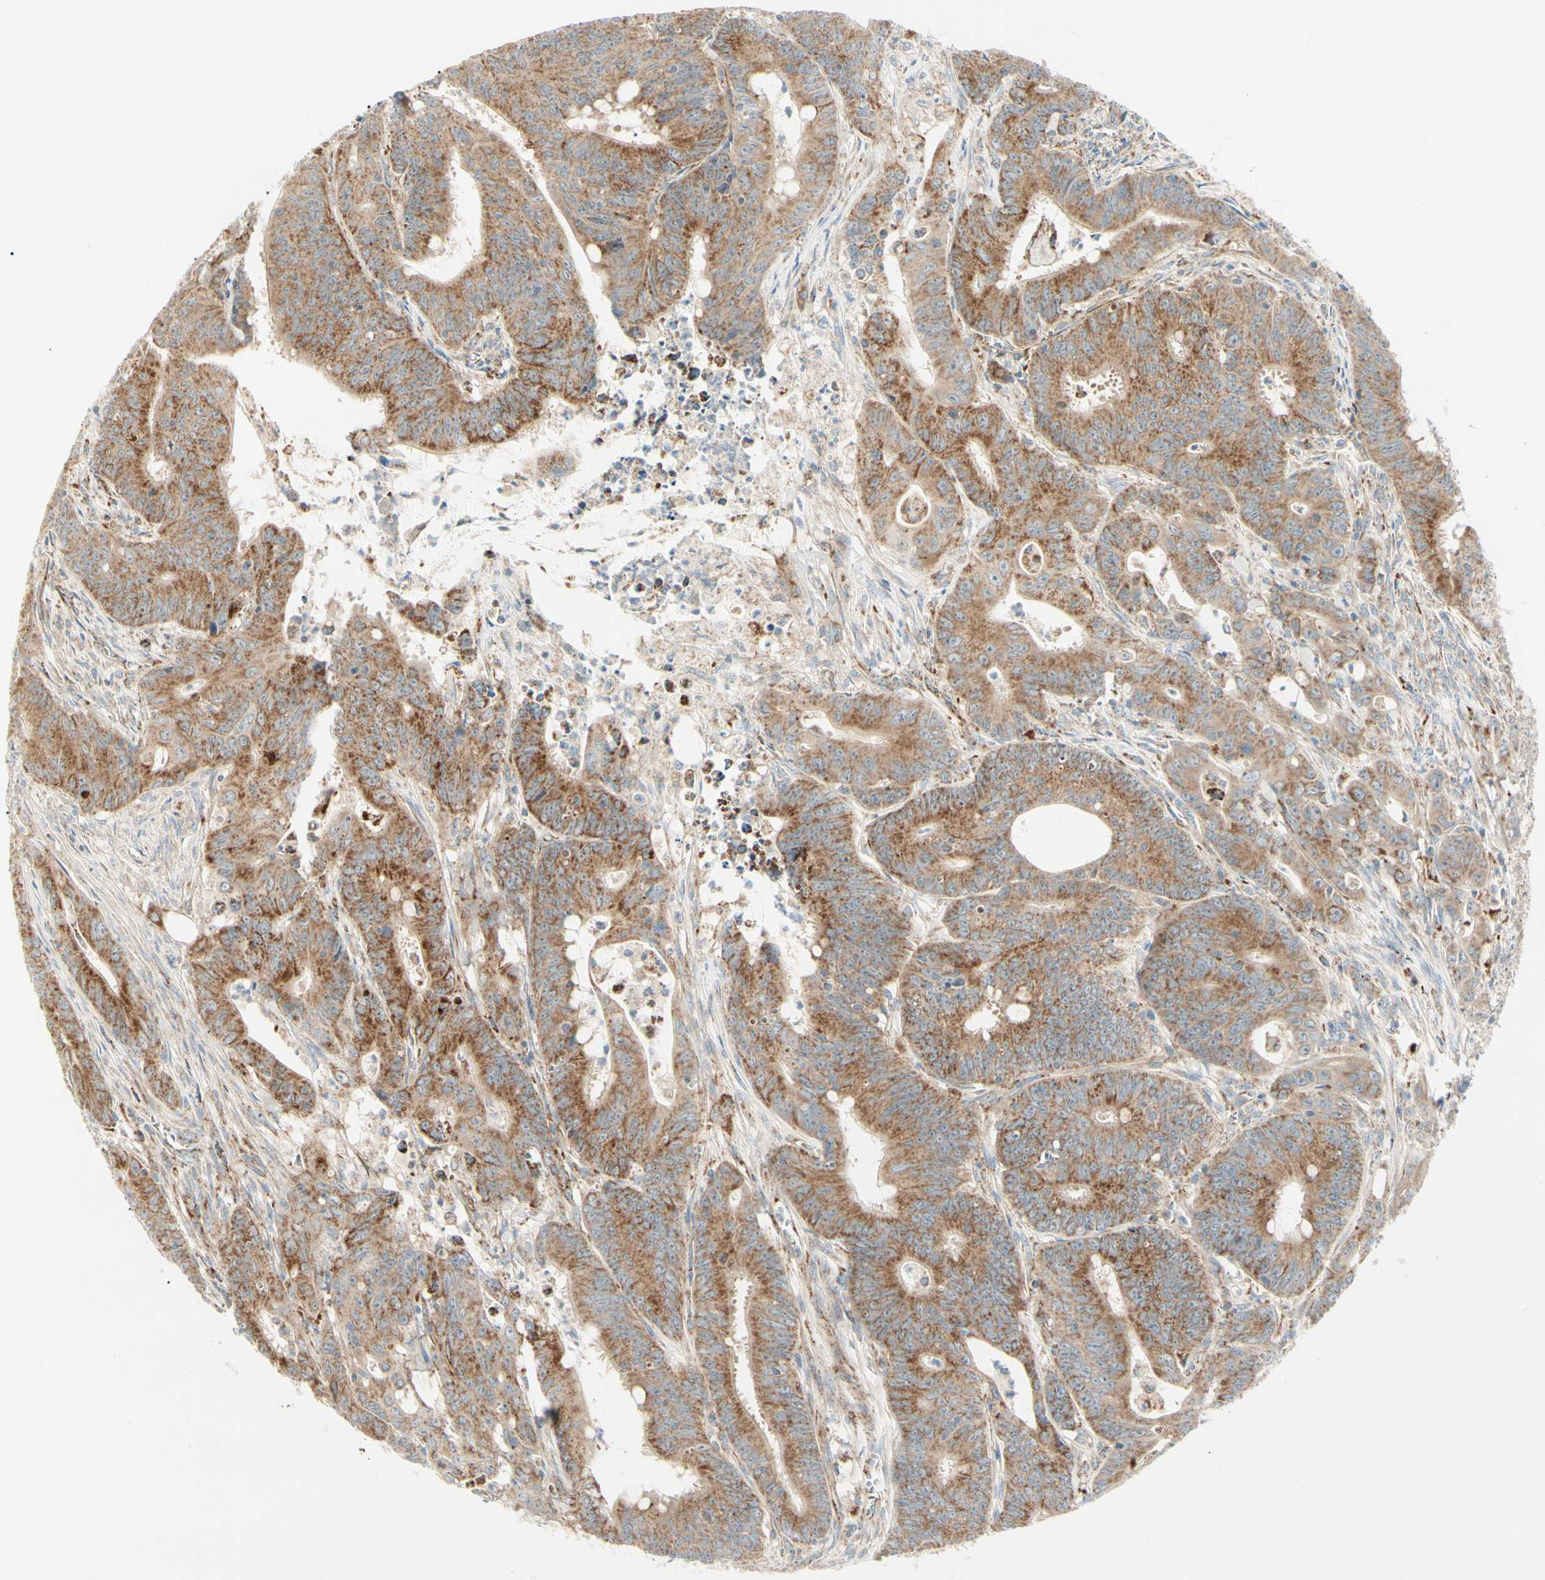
{"staining": {"intensity": "strong", "quantity": ">75%", "location": "cytoplasmic/membranous"}, "tissue": "colorectal cancer", "cell_type": "Tumor cells", "image_type": "cancer", "snomed": [{"axis": "morphology", "description": "Adenocarcinoma, NOS"}, {"axis": "topography", "description": "Colon"}], "caption": "Adenocarcinoma (colorectal) was stained to show a protein in brown. There is high levels of strong cytoplasmic/membranous positivity in approximately >75% of tumor cells.", "gene": "TBC1D10A", "patient": {"sex": "male", "age": 45}}